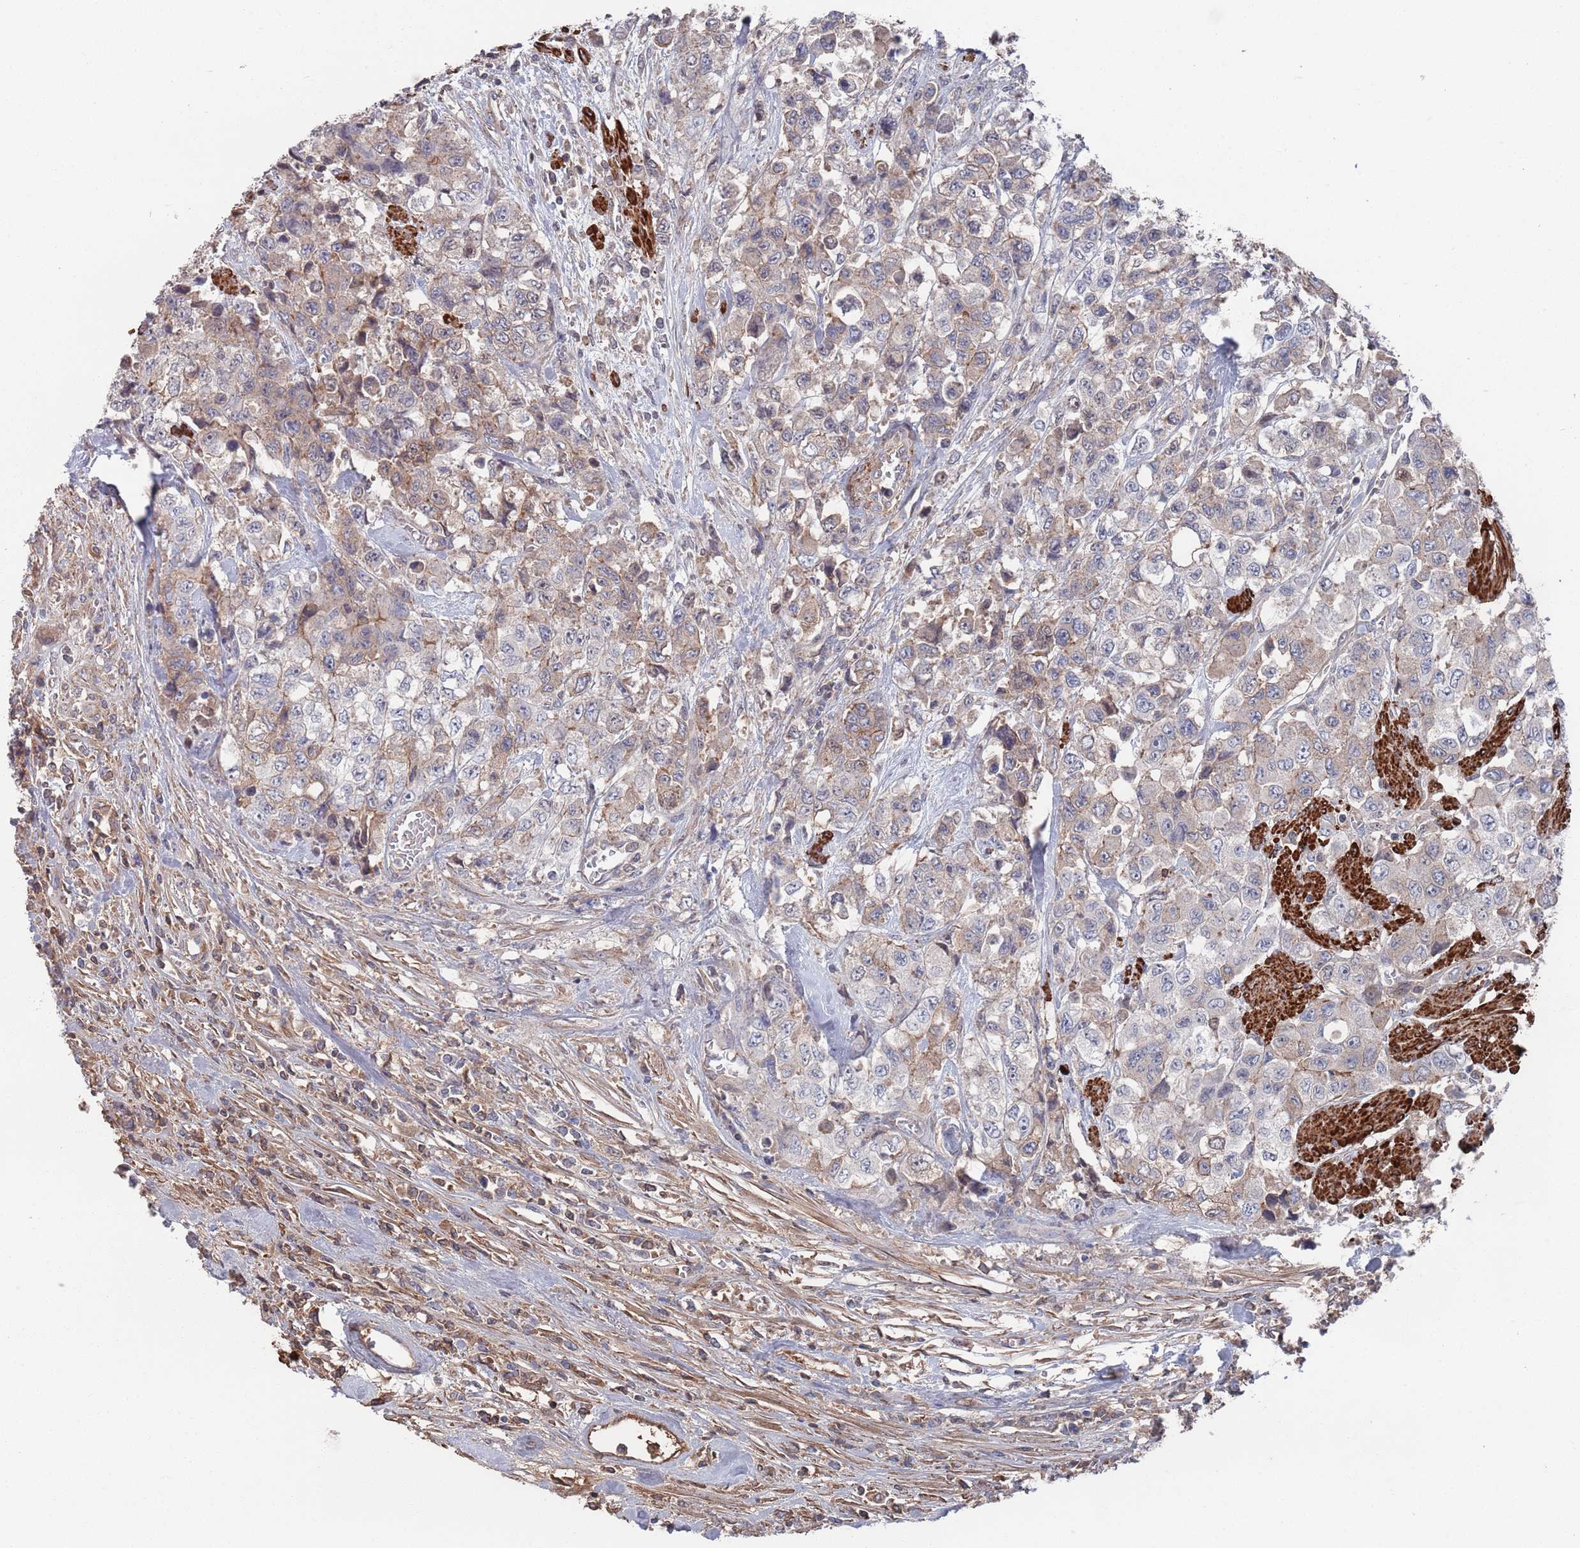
{"staining": {"intensity": "weak", "quantity": "<25%", "location": "cytoplasmic/membranous"}, "tissue": "urothelial cancer", "cell_type": "Tumor cells", "image_type": "cancer", "snomed": [{"axis": "morphology", "description": "Urothelial carcinoma, High grade"}, {"axis": "topography", "description": "Urinary bladder"}], "caption": "There is no significant staining in tumor cells of urothelial cancer.", "gene": "PLEKHA4", "patient": {"sex": "female", "age": 78}}